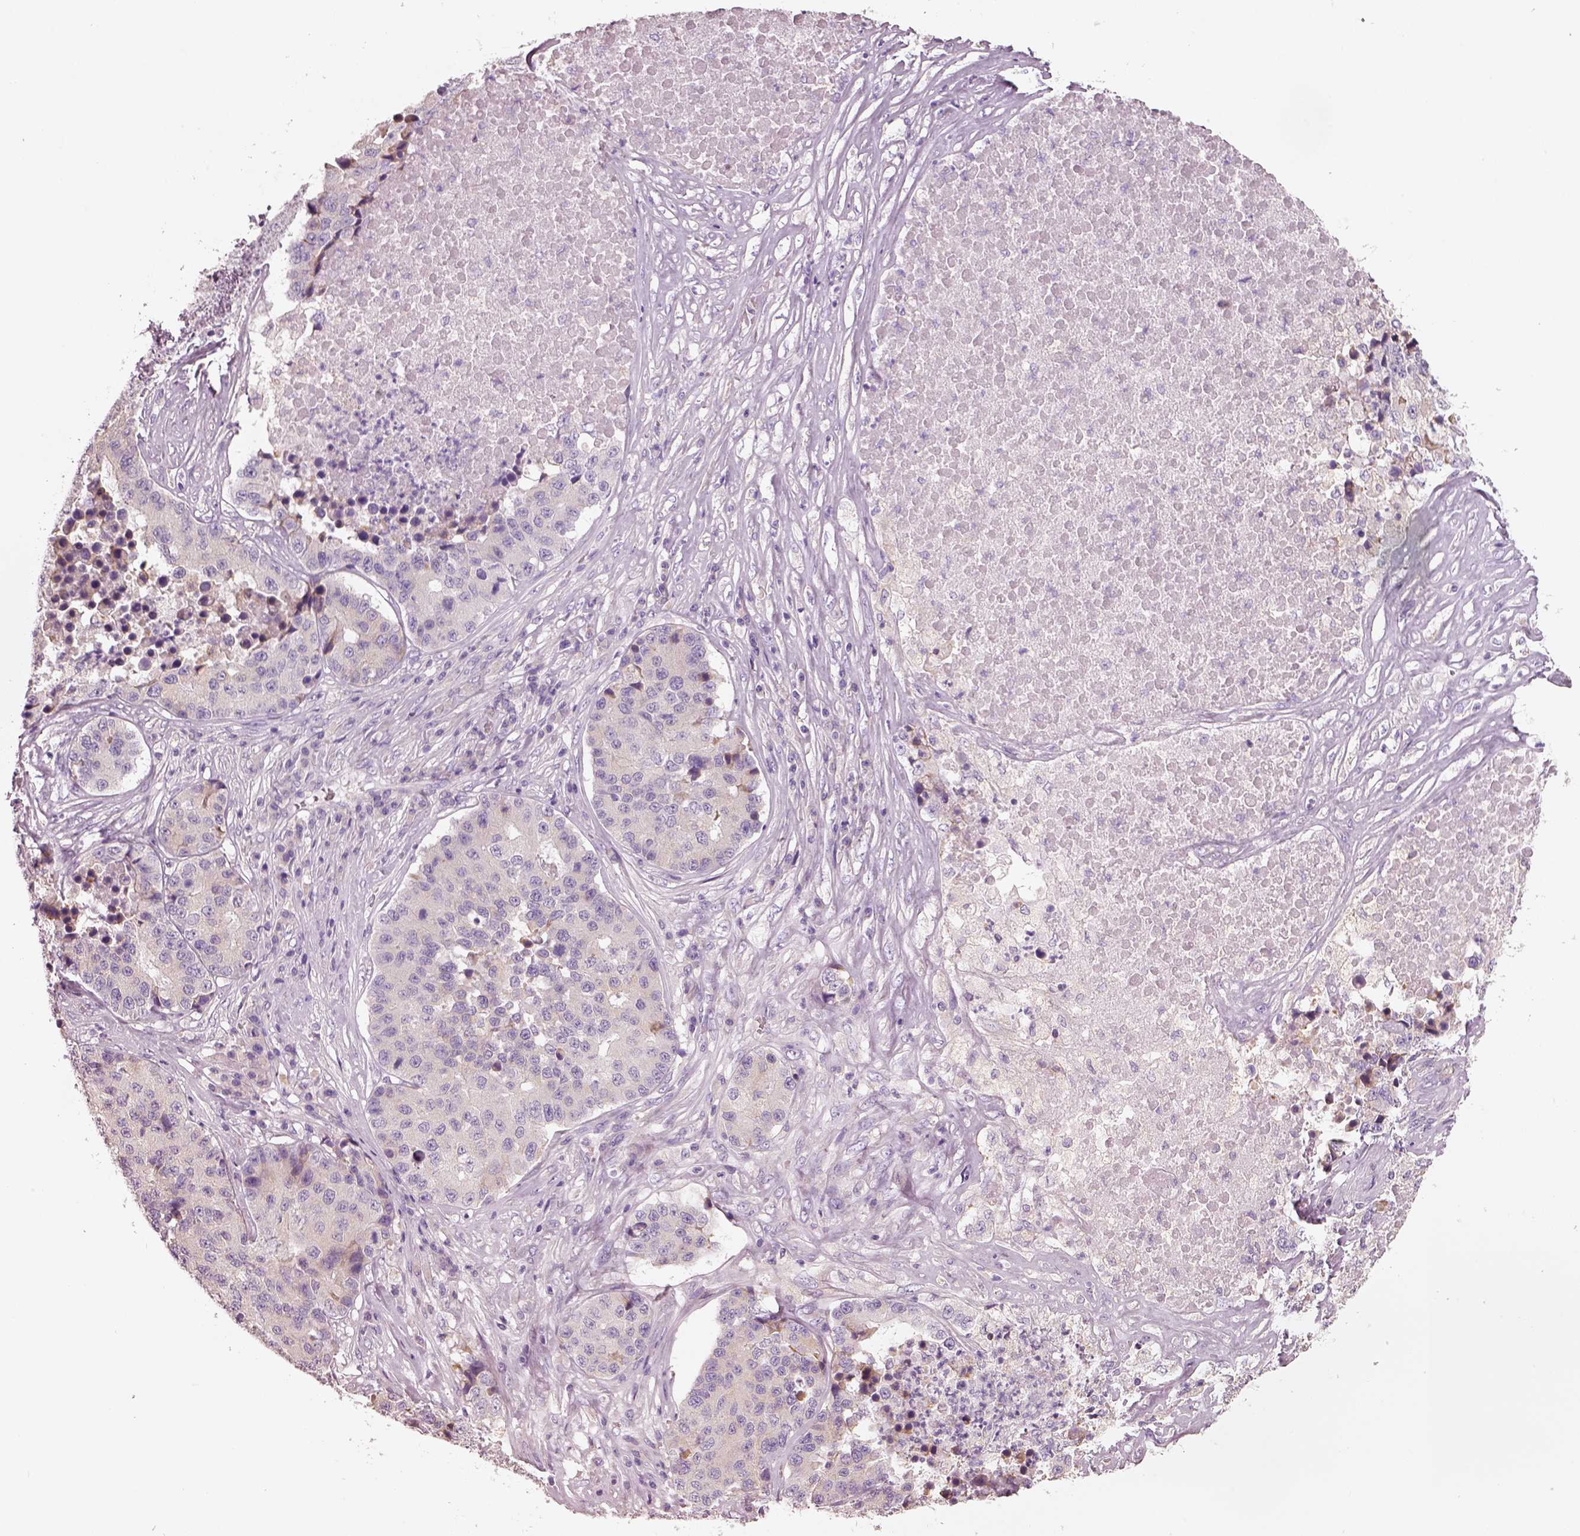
{"staining": {"intensity": "negative", "quantity": "none", "location": "none"}, "tissue": "stomach cancer", "cell_type": "Tumor cells", "image_type": "cancer", "snomed": [{"axis": "morphology", "description": "Adenocarcinoma, NOS"}, {"axis": "topography", "description": "Stomach"}], "caption": "A histopathology image of stomach cancer (adenocarcinoma) stained for a protein exhibits no brown staining in tumor cells.", "gene": "PNOC", "patient": {"sex": "male", "age": 71}}